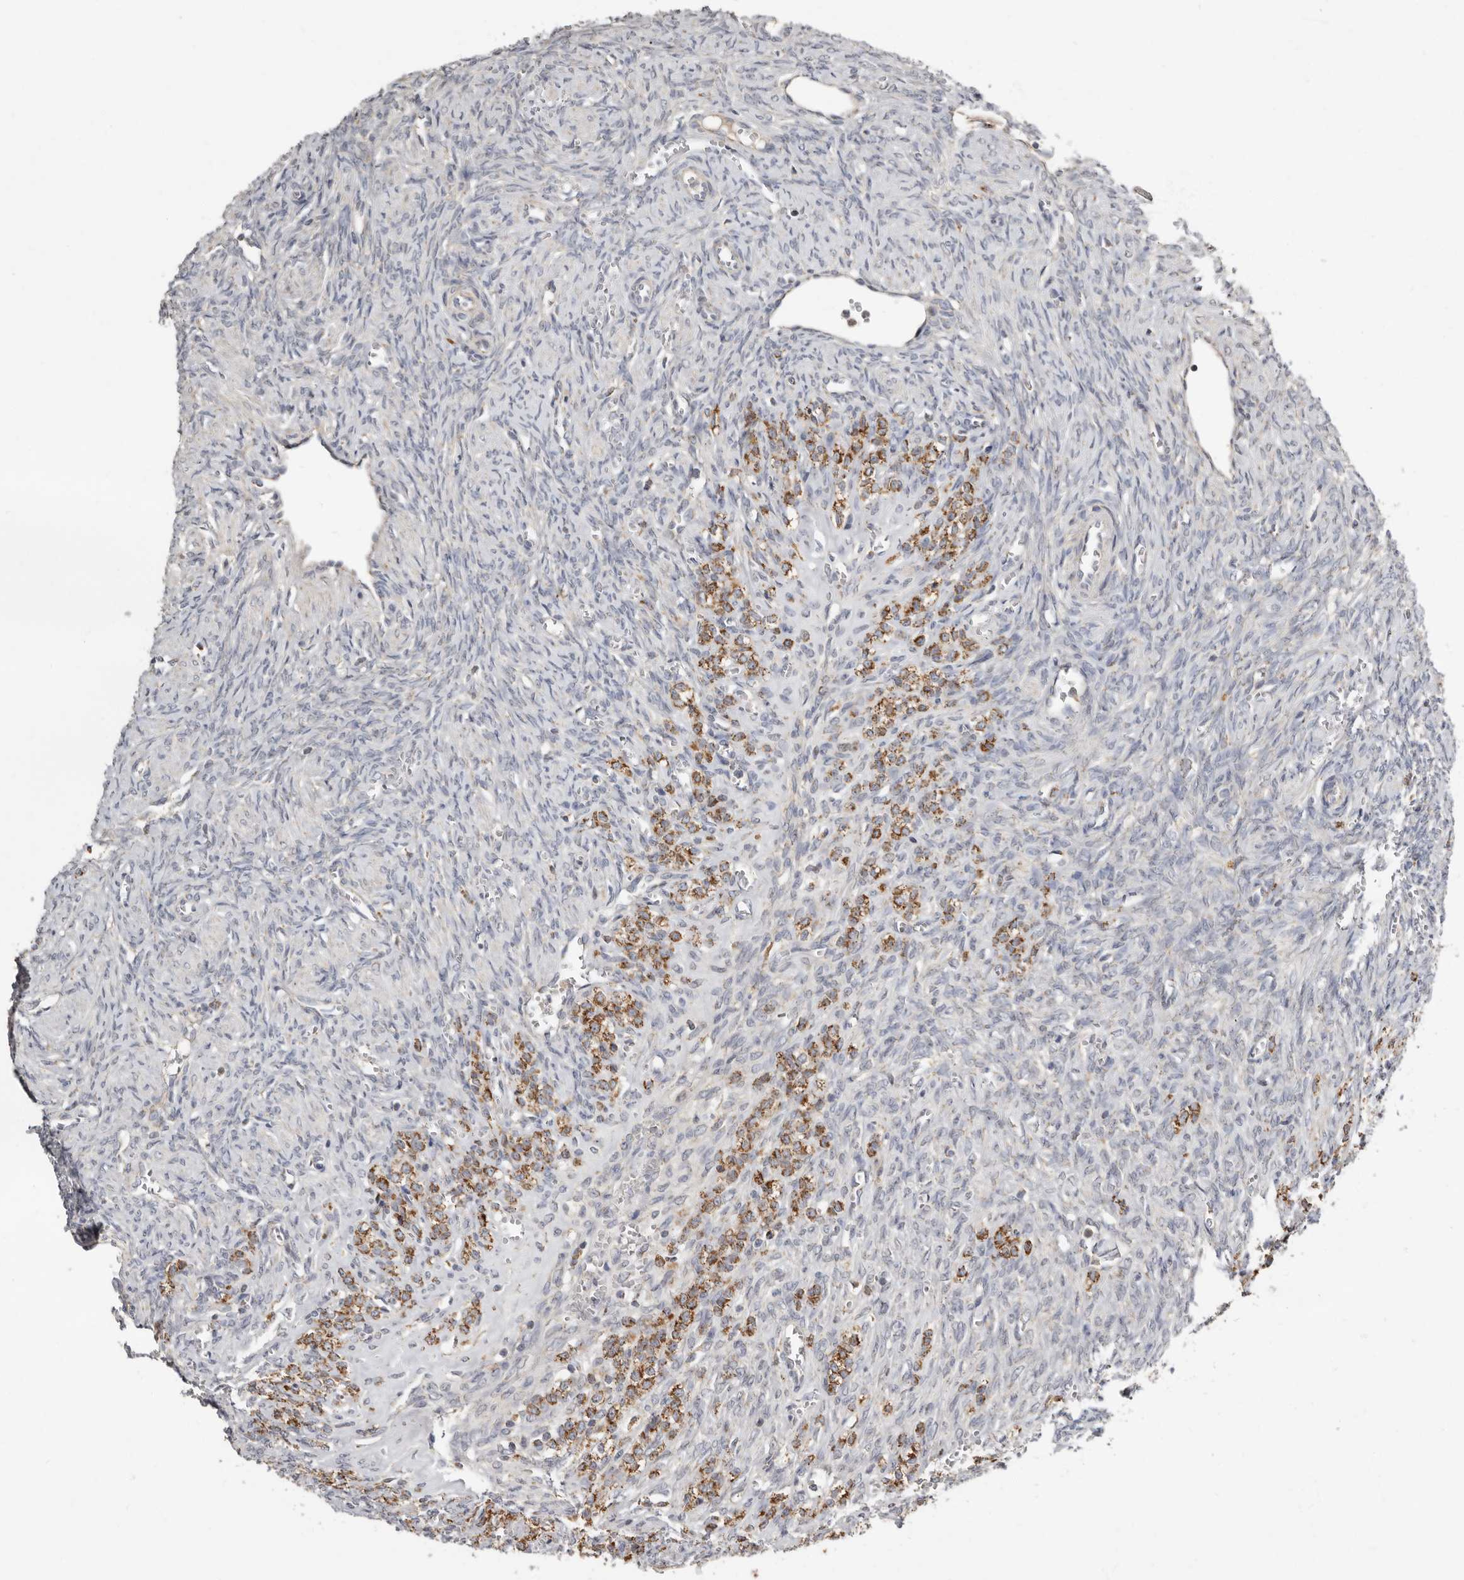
{"staining": {"intensity": "negative", "quantity": "none", "location": "none"}, "tissue": "ovary", "cell_type": "Ovarian stroma cells", "image_type": "normal", "snomed": [{"axis": "morphology", "description": "Normal tissue, NOS"}, {"axis": "topography", "description": "Ovary"}], "caption": "This is an immunohistochemistry micrograph of unremarkable human ovary. There is no staining in ovarian stroma cells.", "gene": "KIF26B", "patient": {"sex": "female", "age": 41}}